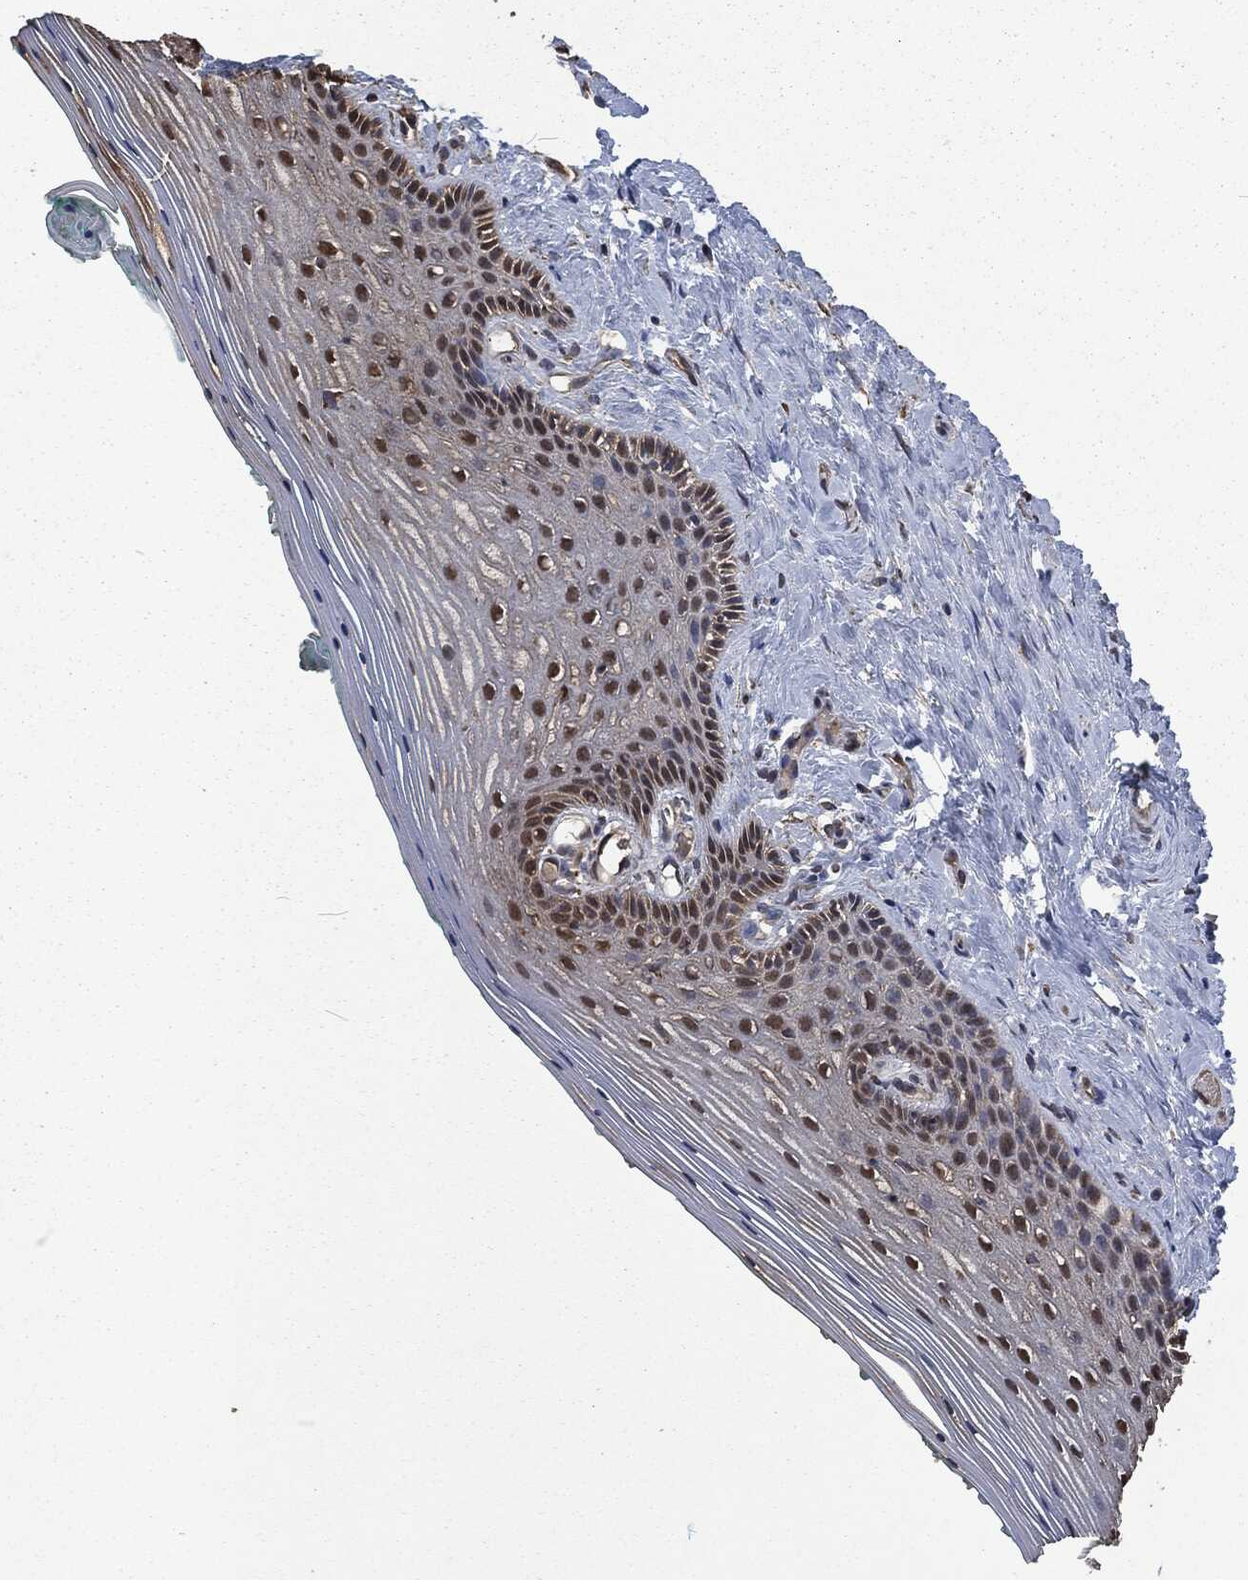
{"staining": {"intensity": "moderate", "quantity": ">75%", "location": "cytoplasmic/membranous,nuclear"}, "tissue": "vagina", "cell_type": "Squamous epithelial cells", "image_type": "normal", "snomed": [{"axis": "morphology", "description": "Normal tissue, NOS"}, {"axis": "topography", "description": "Vagina"}], "caption": "This is a histology image of immunohistochemistry staining of benign vagina, which shows moderate expression in the cytoplasmic/membranous,nuclear of squamous epithelial cells.", "gene": "PRDX4", "patient": {"sex": "female", "age": 45}}